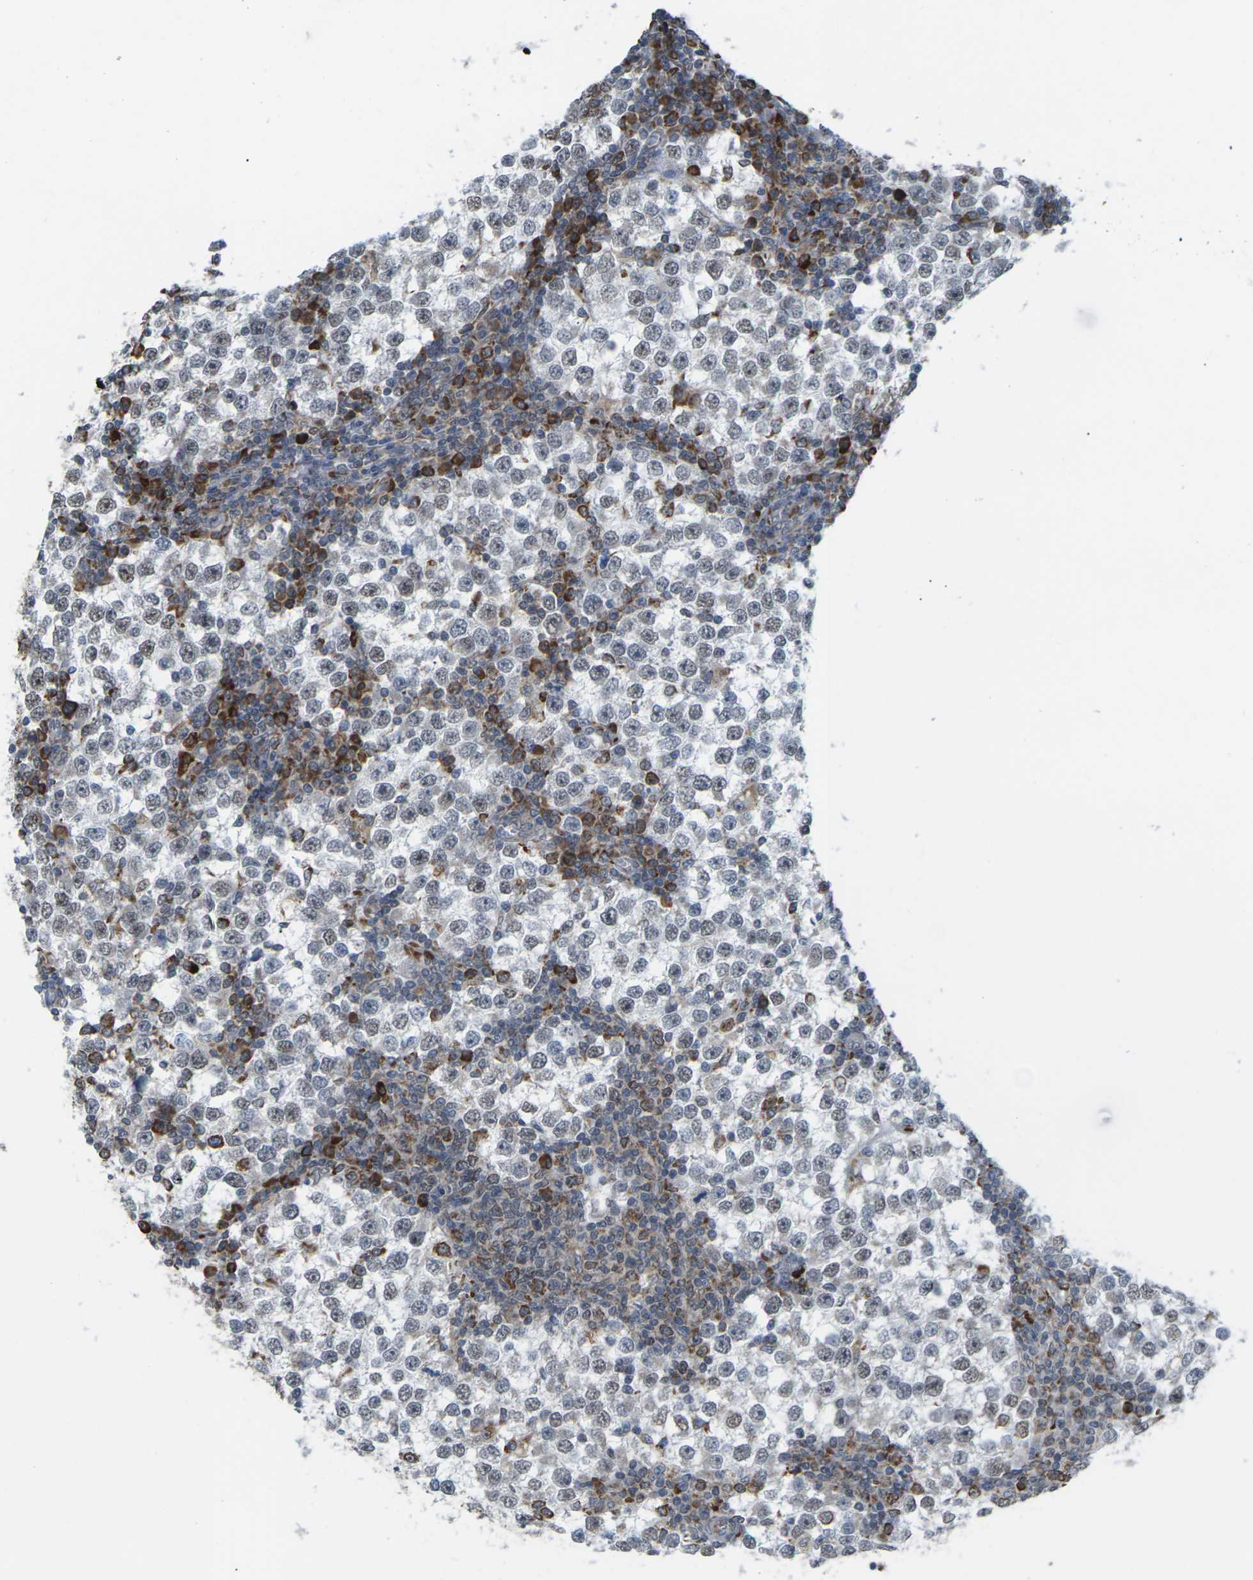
{"staining": {"intensity": "negative", "quantity": "none", "location": "none"}, "tissue": "testis cancer", "cell_type": "Tumor cells", "image_type": "cancer", "snomed": [{"axis": "morphology", "description": "Seminoma, NOS"}, {"axis": "topography", "description": "Testis"}], "caption": "This photomicrograph is of testis cancer (seminoma) stained with IHC to label a protein in brown with the nuclei are counter-stained blue. There is no staining in tumor cells.", "gene": "PDZK1IP1", "patient": {"sex": "male", "age": 65}}